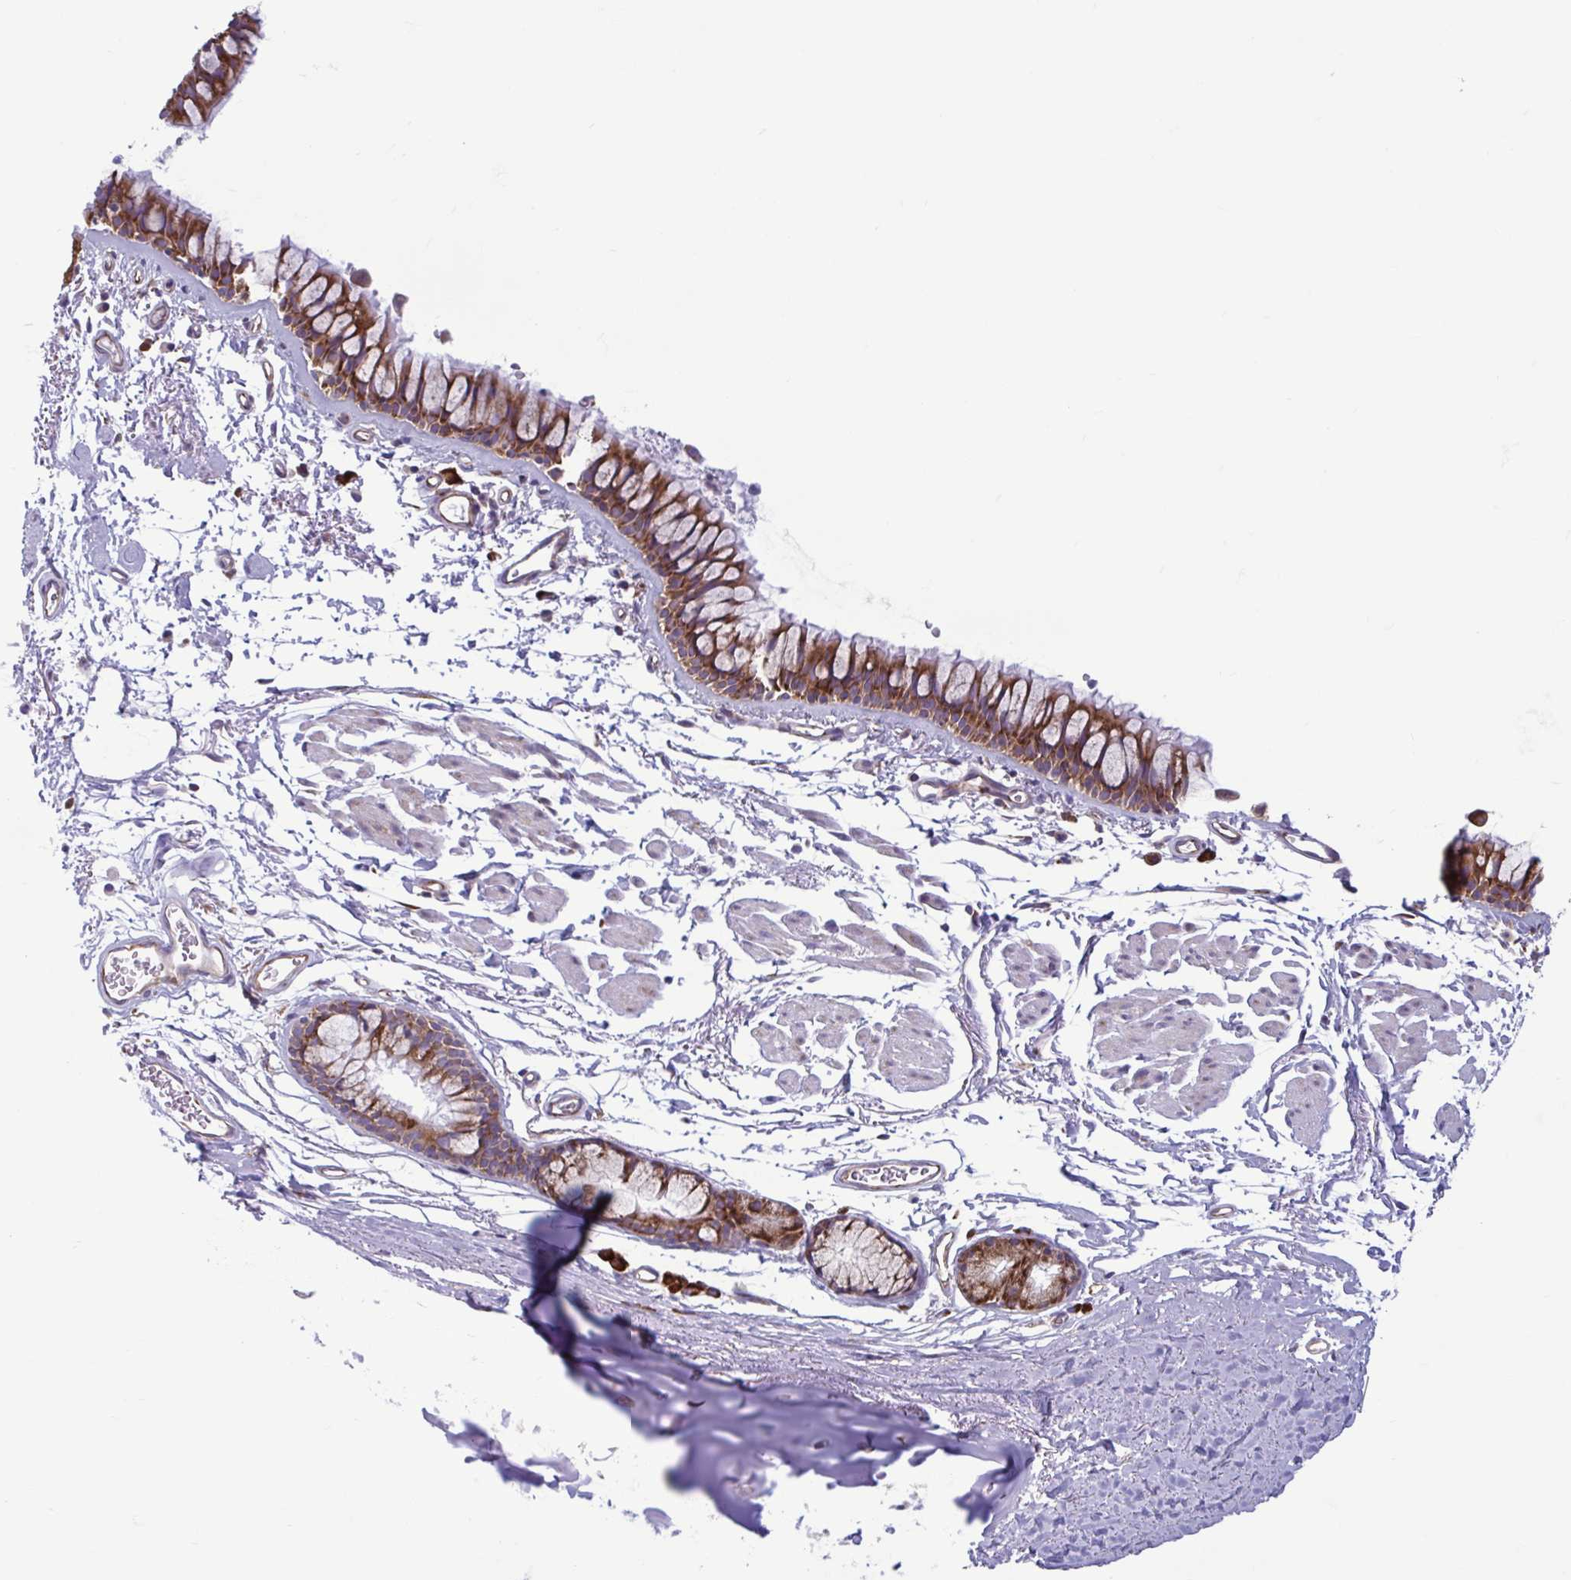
{"staining": {"intensity": "strong", "quantity": ">75%", "location": "cytoplasmic/membranous"}, "tissue": "bronchus", "cell_type": "Respiratory epithelial cells", "image_type": "normal", "snomed": [{"axis": "morphology", "description": "Normal tissue, NOS"}, {"axis": "topography", "description": "Cartilage tissue"}, {"axis": "topography", "description": "Bronchus"}], "caption": "A micrograph showing strong cytoplasmic/membranous staining in about >75% of respiratory epithelial cells in normal bronchus, as visualized by brown immunohistochemical staining.", "gene": "RPS16", "patient": {"sex": "female", "age": 79}}